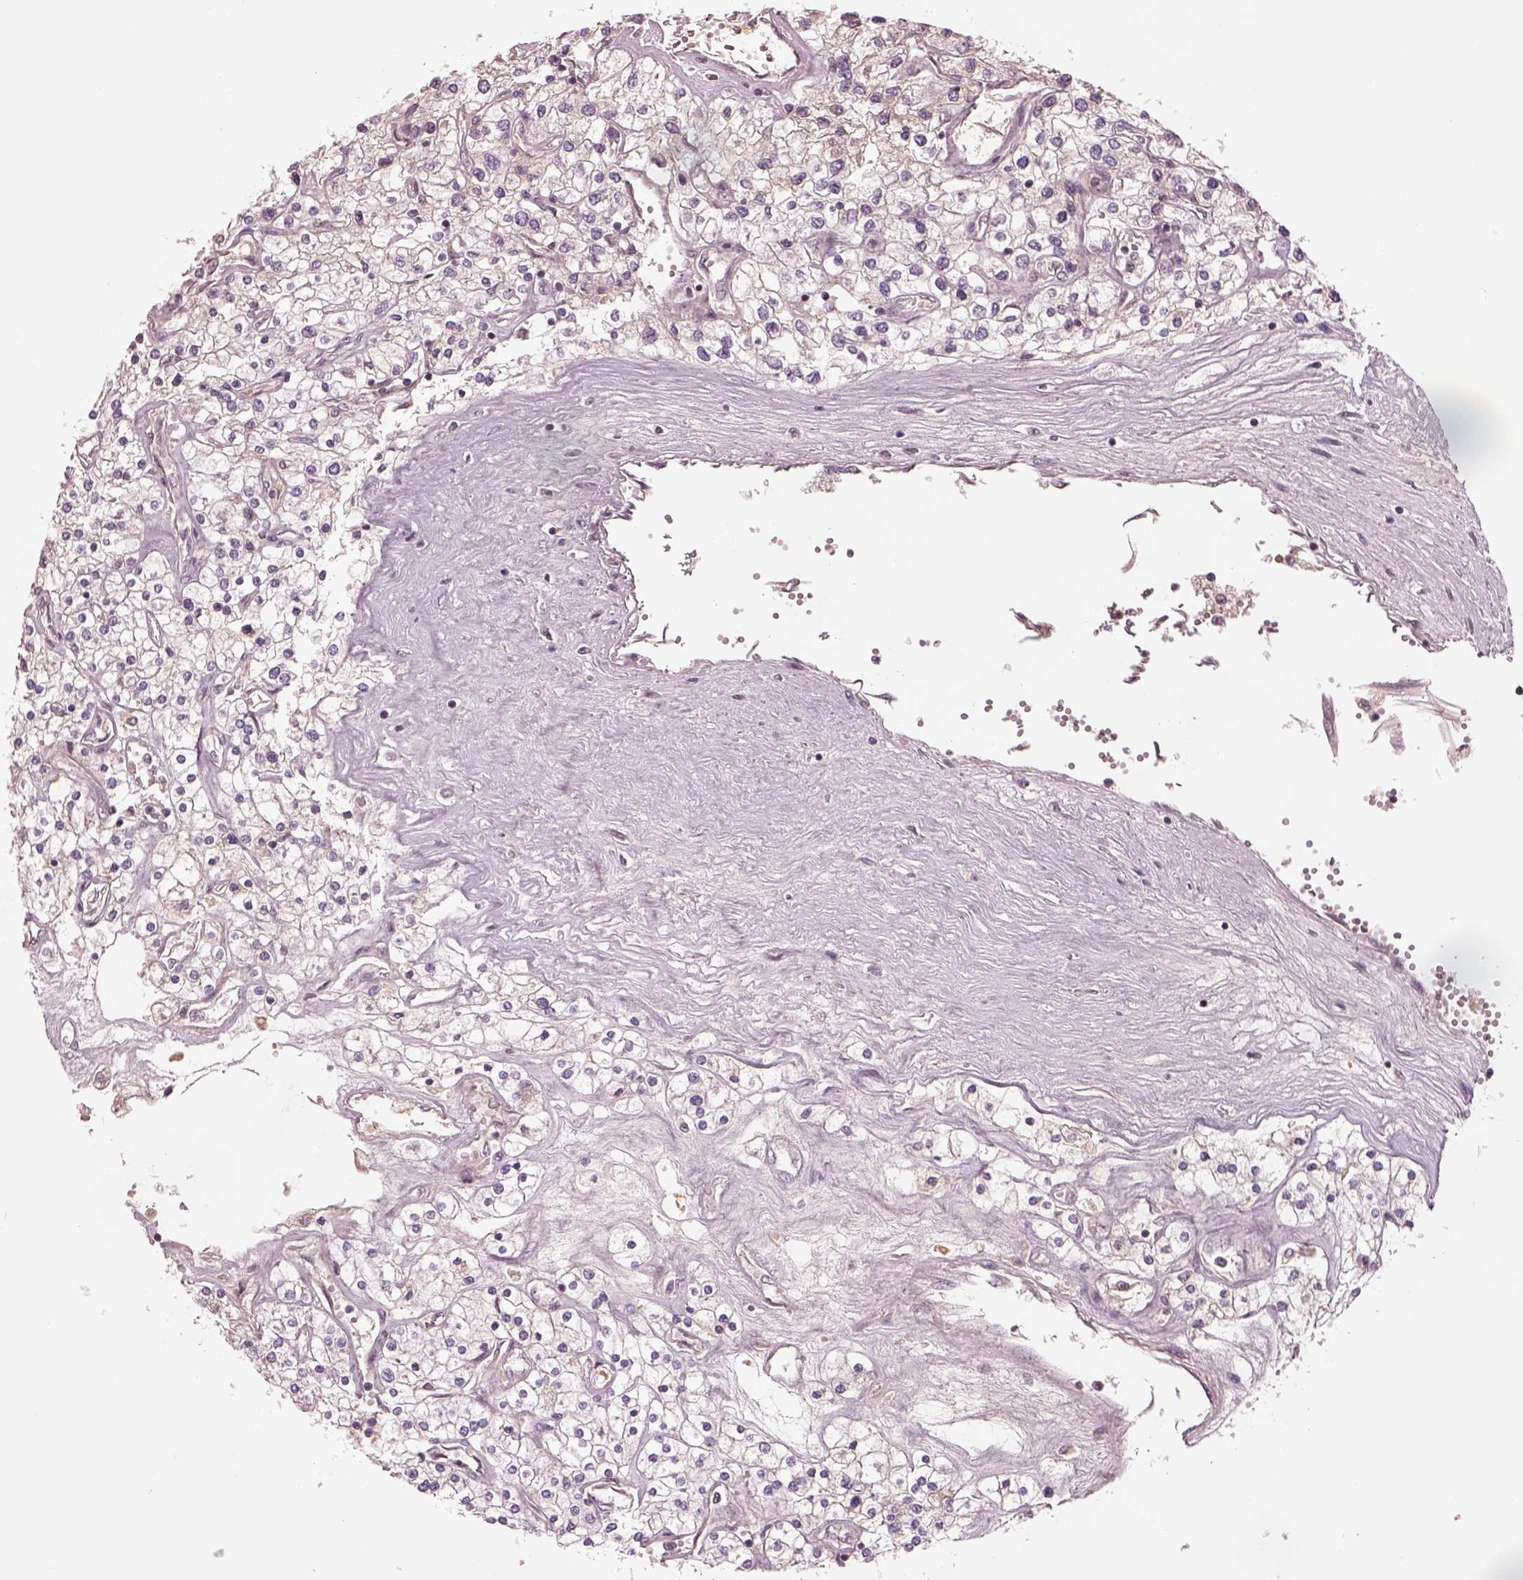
{"staining": {"intensity": "weak", "quantity": "<25%", "location": "cytoplasmic/membranous"}, "tissue": "renal cancer", "cell_type": "Tumor cells", "image_type": "cancer", "snomed": [{"axis": "morphology", "description": "Adenocarcinoma, NOS"}, {"axis": "topography", "description": "Kidney"}], "caption": "Immunohistochemical staining of renal adenocarcinoma displays no significant positivity in tumor cells. (DAB (3,3'-diaminobenzidine) immunohistochemistry, high magnification).", "gene": "TLX3", "patient": {"sex": "male", "age": 80}}